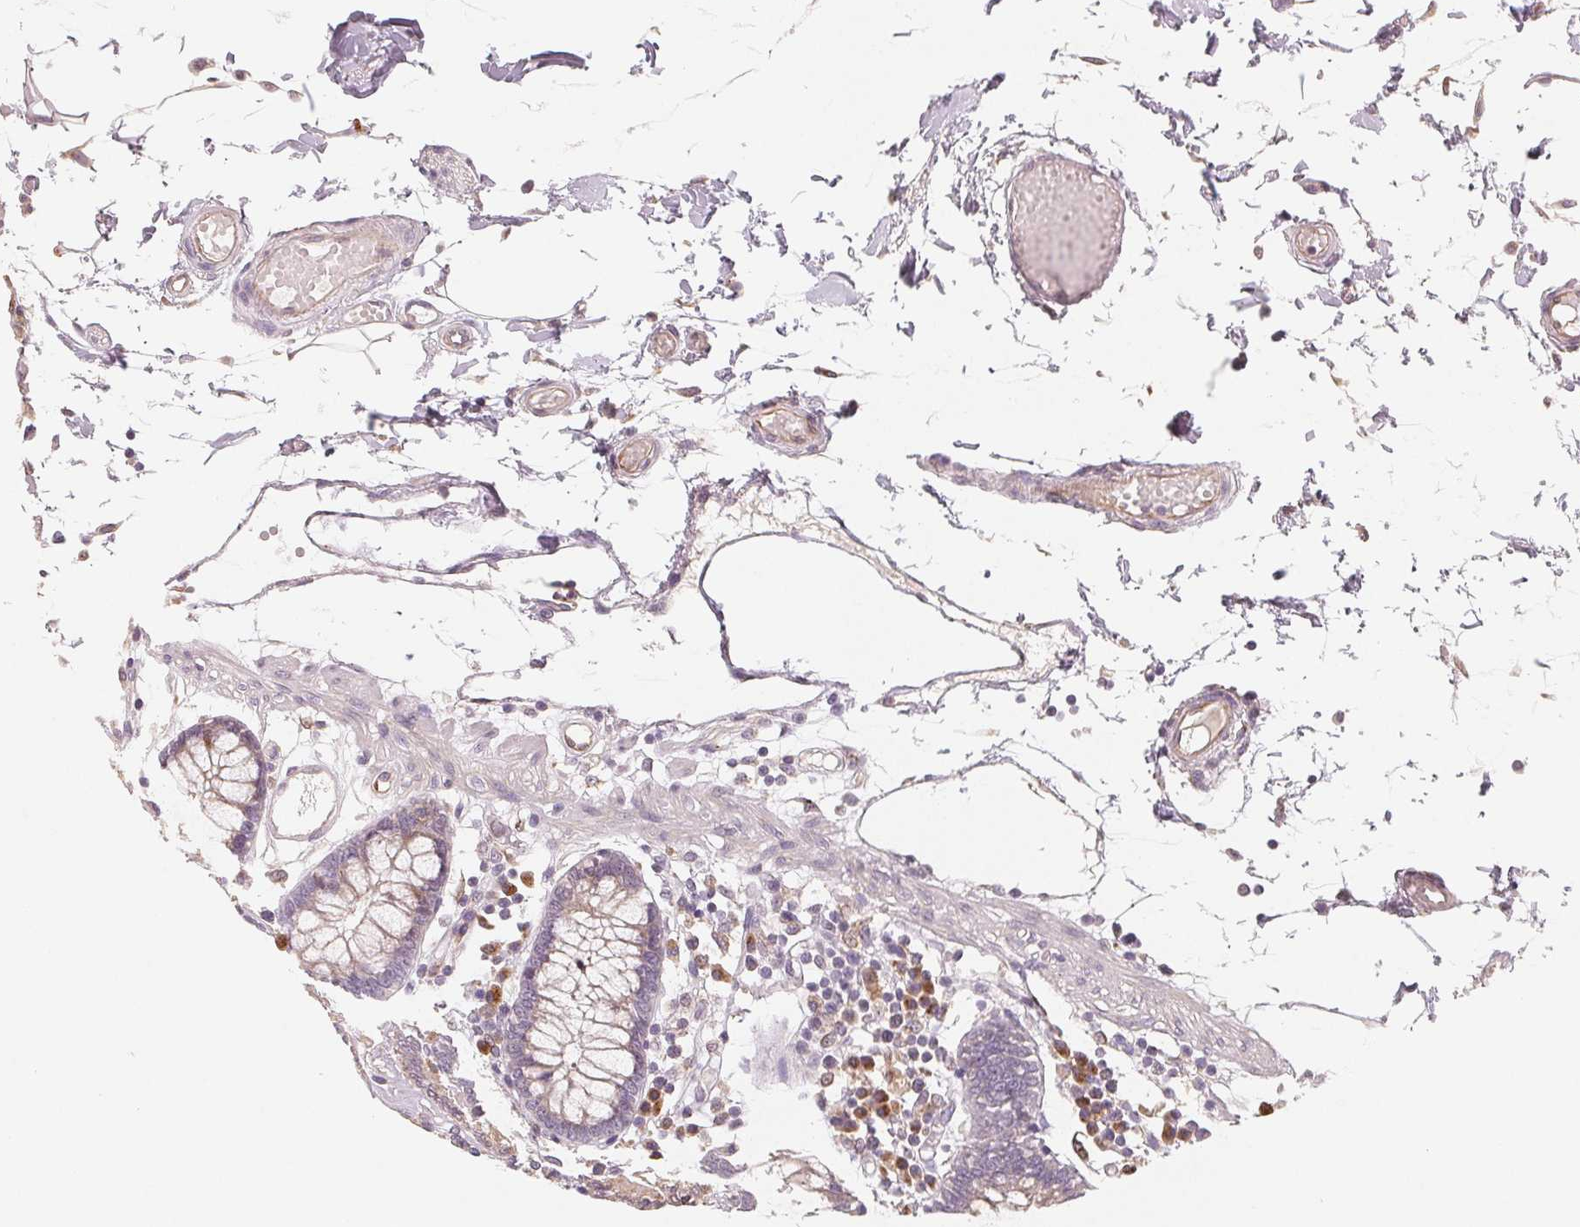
{"staining": {"intensity": "weak", "quantity": ">75%", "location": "cytoplasmic/membranous"}, "tissue": "colon", "cell_type": "Endothelial cells", "image_type": "normal", "snomed": [{"axis": "morphology", "description": "Normal tissue, NOS"}, {"axis": "morphology", "description": "Adenocarcinoma, NOS"}, {"axis": "topography", "description": "Colon"}], "caption": "This histopathology image exhibits immunohistochemistry staining of benign colon, with low weak cytoplasmic/membranous staining in about >75% of endothelial cells.", "gene": "TMSB15B", "patient": {"sex": "male", "age": 83}}